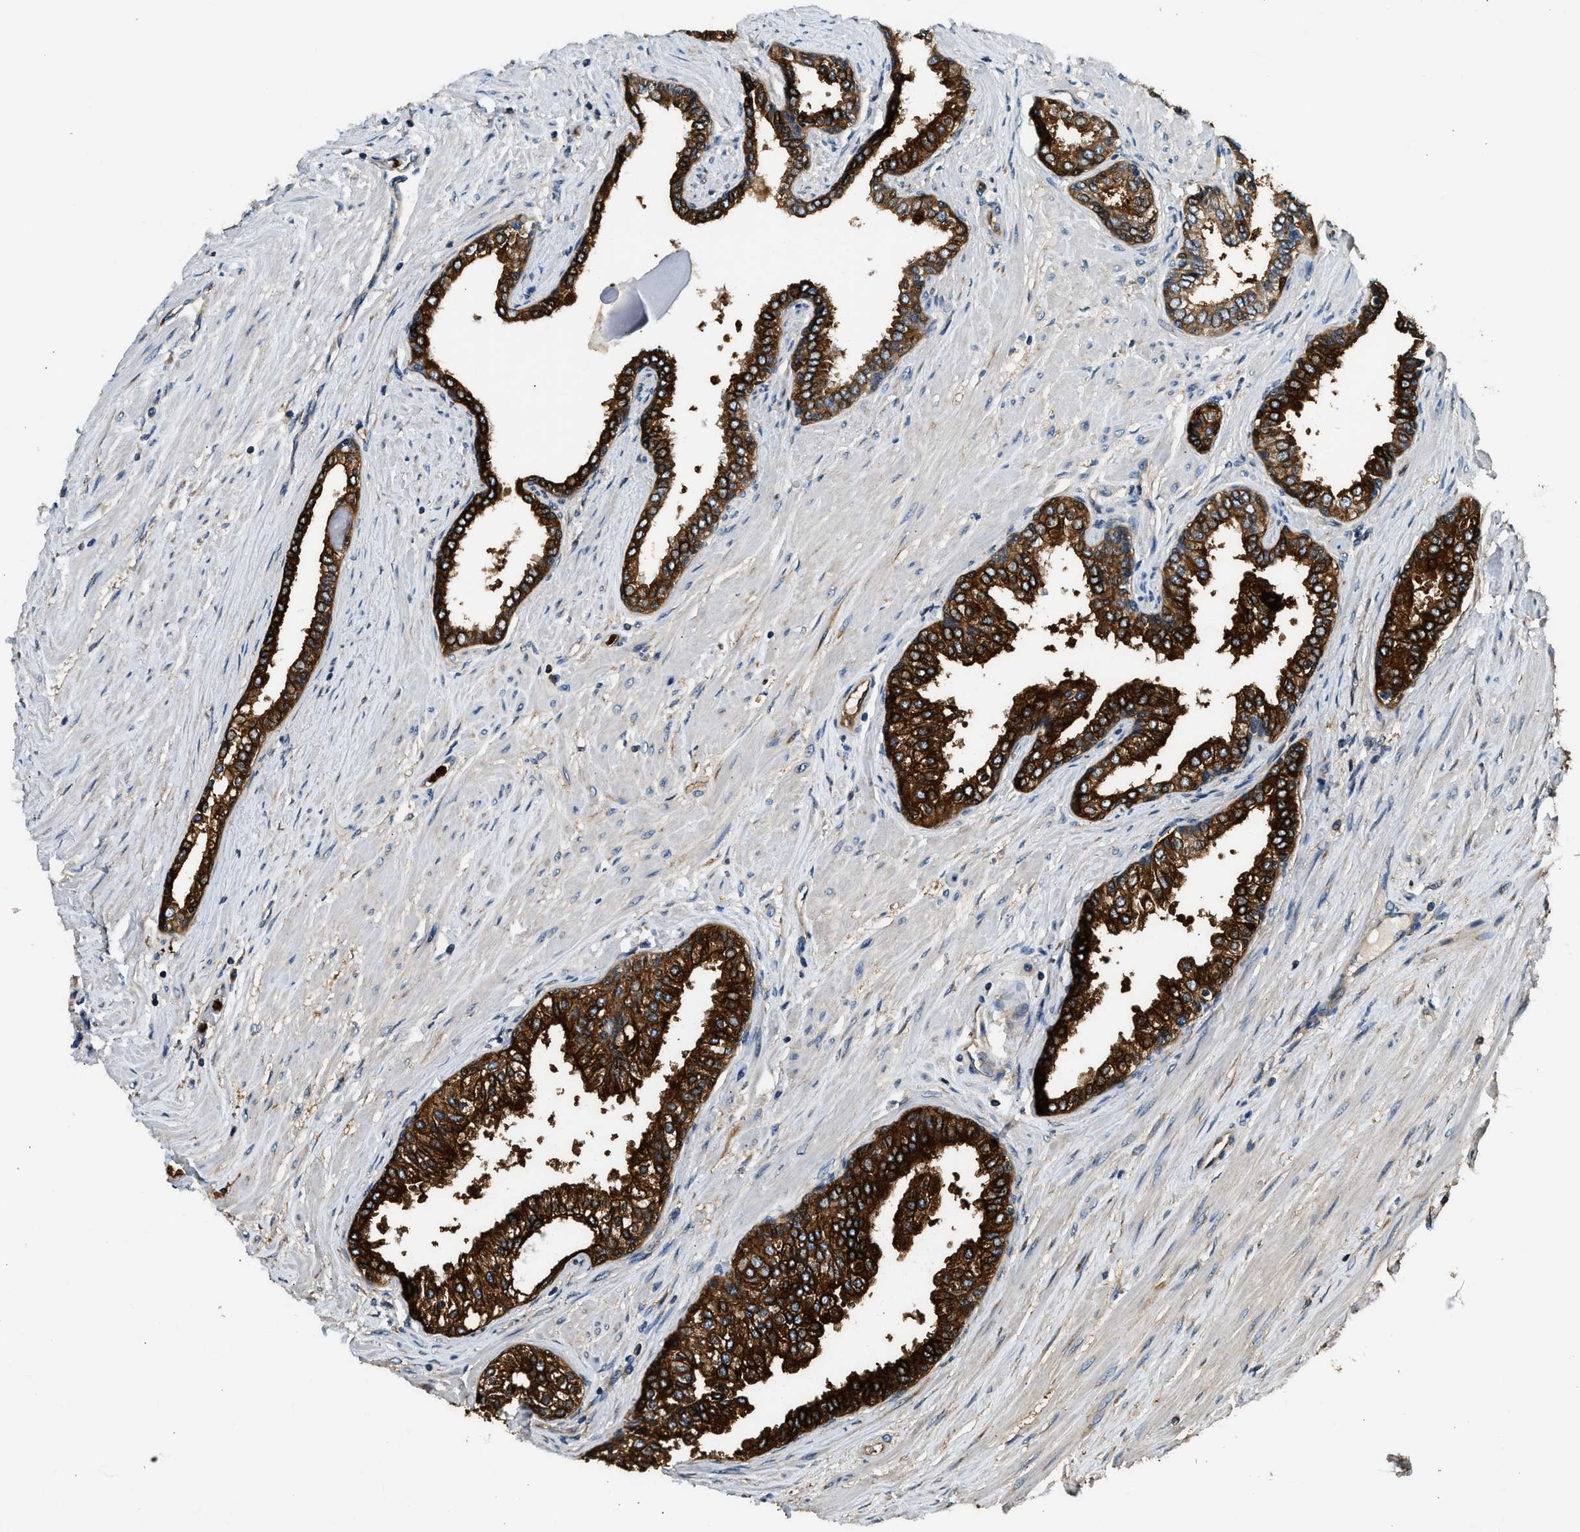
{"staining": {"intensity": "strong", "quantity": ">75%", "location": "cytoplasmic/membranous"}, "tissue": "prostate cancer", "cell_type": "Tumor cells", "image_type": "cancer", "snomed": [{"axis": "morphology", "description": "Adenocarcinoma, Low grade"}, {"axis": "topography", "description": "Prostate"}], "caption": "This is an image of IHC staining of prostate cancer, which shows strong positivity in the cytoplasmic/membranous of tumor cells.", "gene": "ANXA3", "patient": {"sex": "male", "age": 57}}